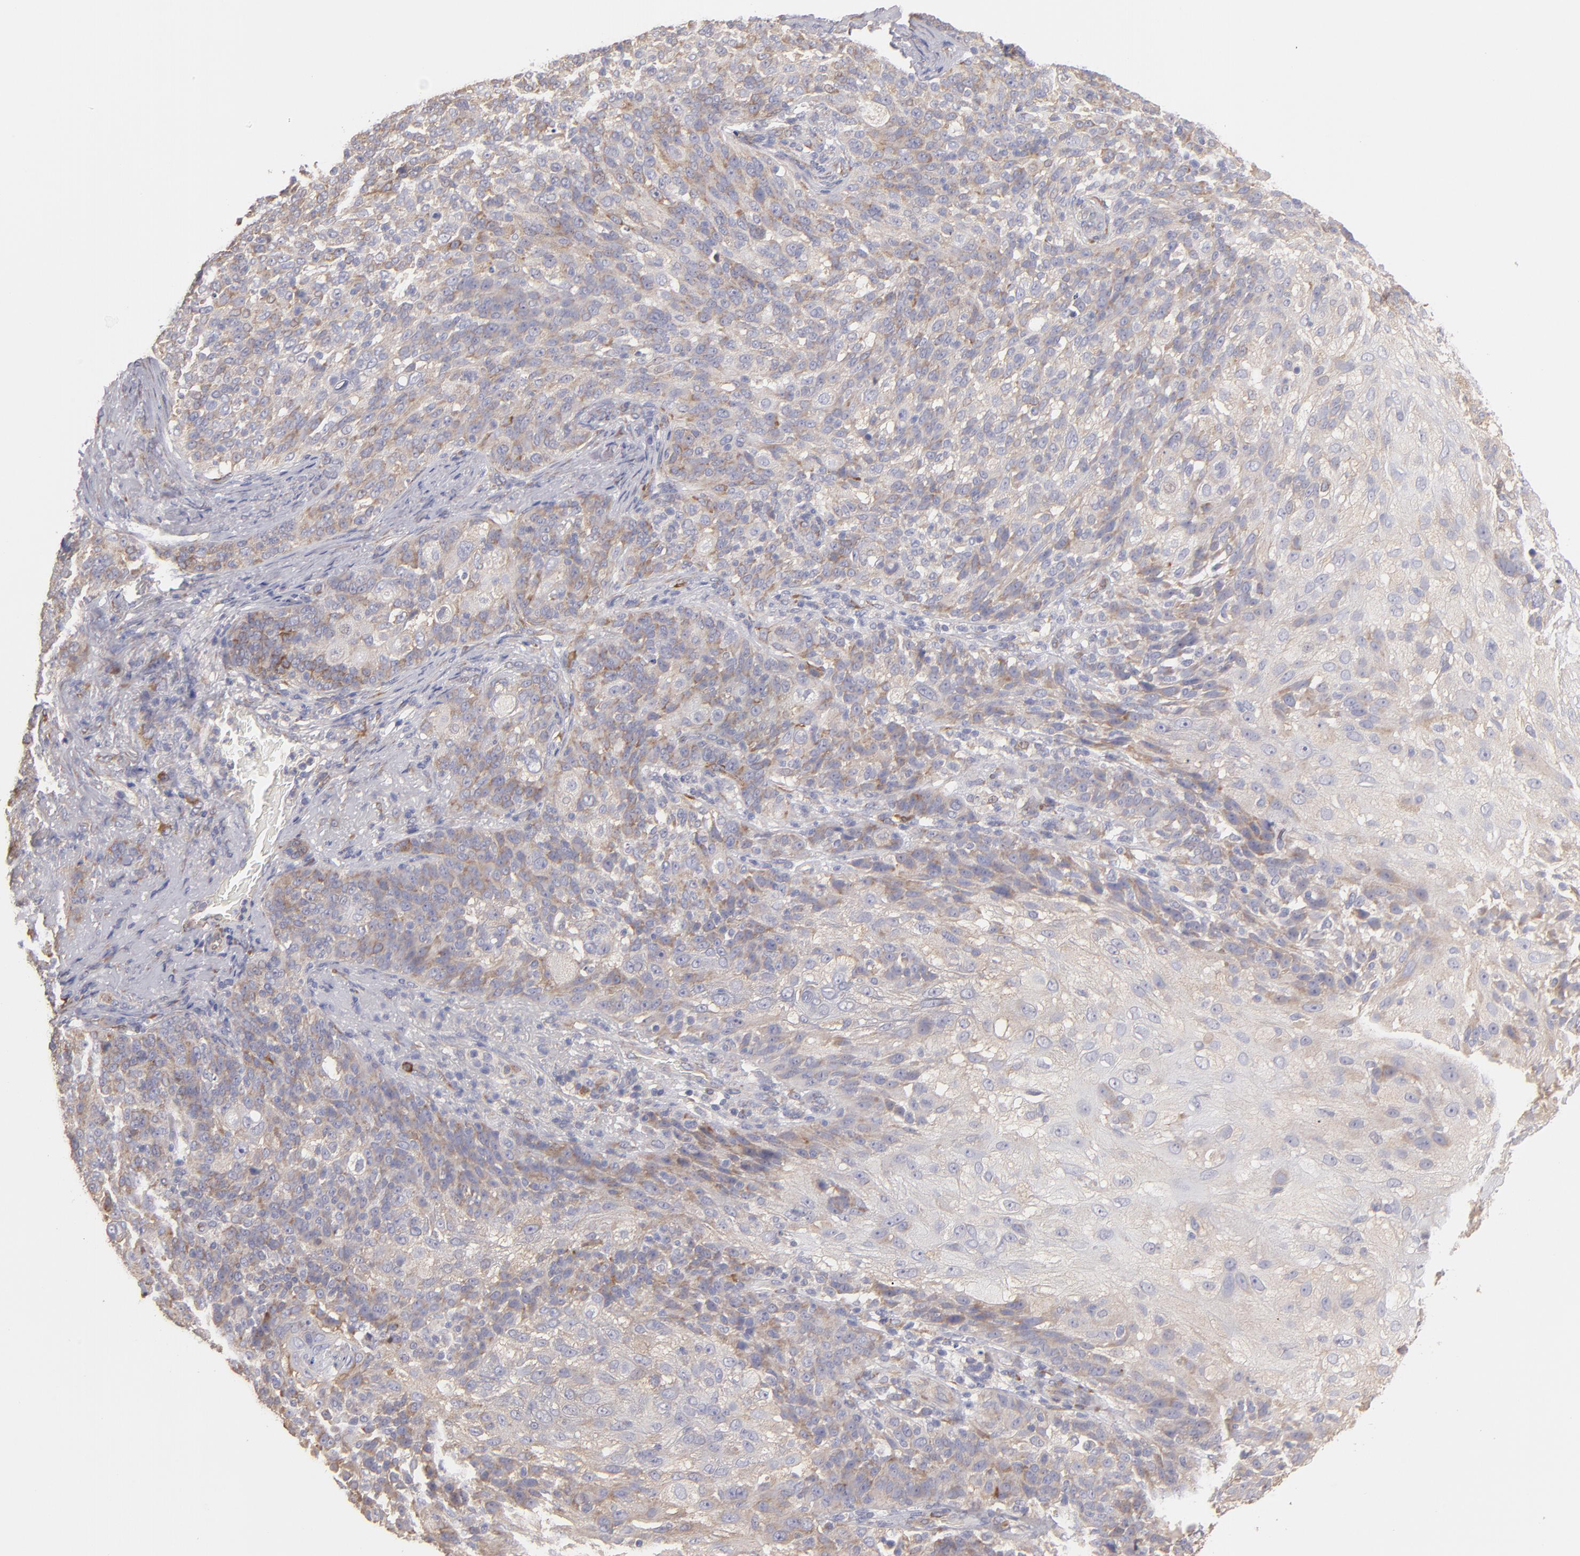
{"staining": {"intensity": "moderate", "quantity": "25%-75%", "location": "cytoplasmic/membranous"}, "tissue": "skin cancer", "cell_type": "Tumor cells", "image_type": "cancer", "snomed": [{"axis": "morphology", "description": "Normal tissue, NOS"}, {"axis": "morphology", "description": "Squamous cell carcinoma, NOS"}, {"axis": "topography", "description": "Skin"}], "caption": "Protein staining by immunohistochemistry (IHC) exhibits moderate cytoplasmic/membranous staining in about 25%-75% of tumor cells in skin cancer (squamous cell carcinoma).", "gene": "ENTPD5", "patient": {"sex": "female", "age": 83}}